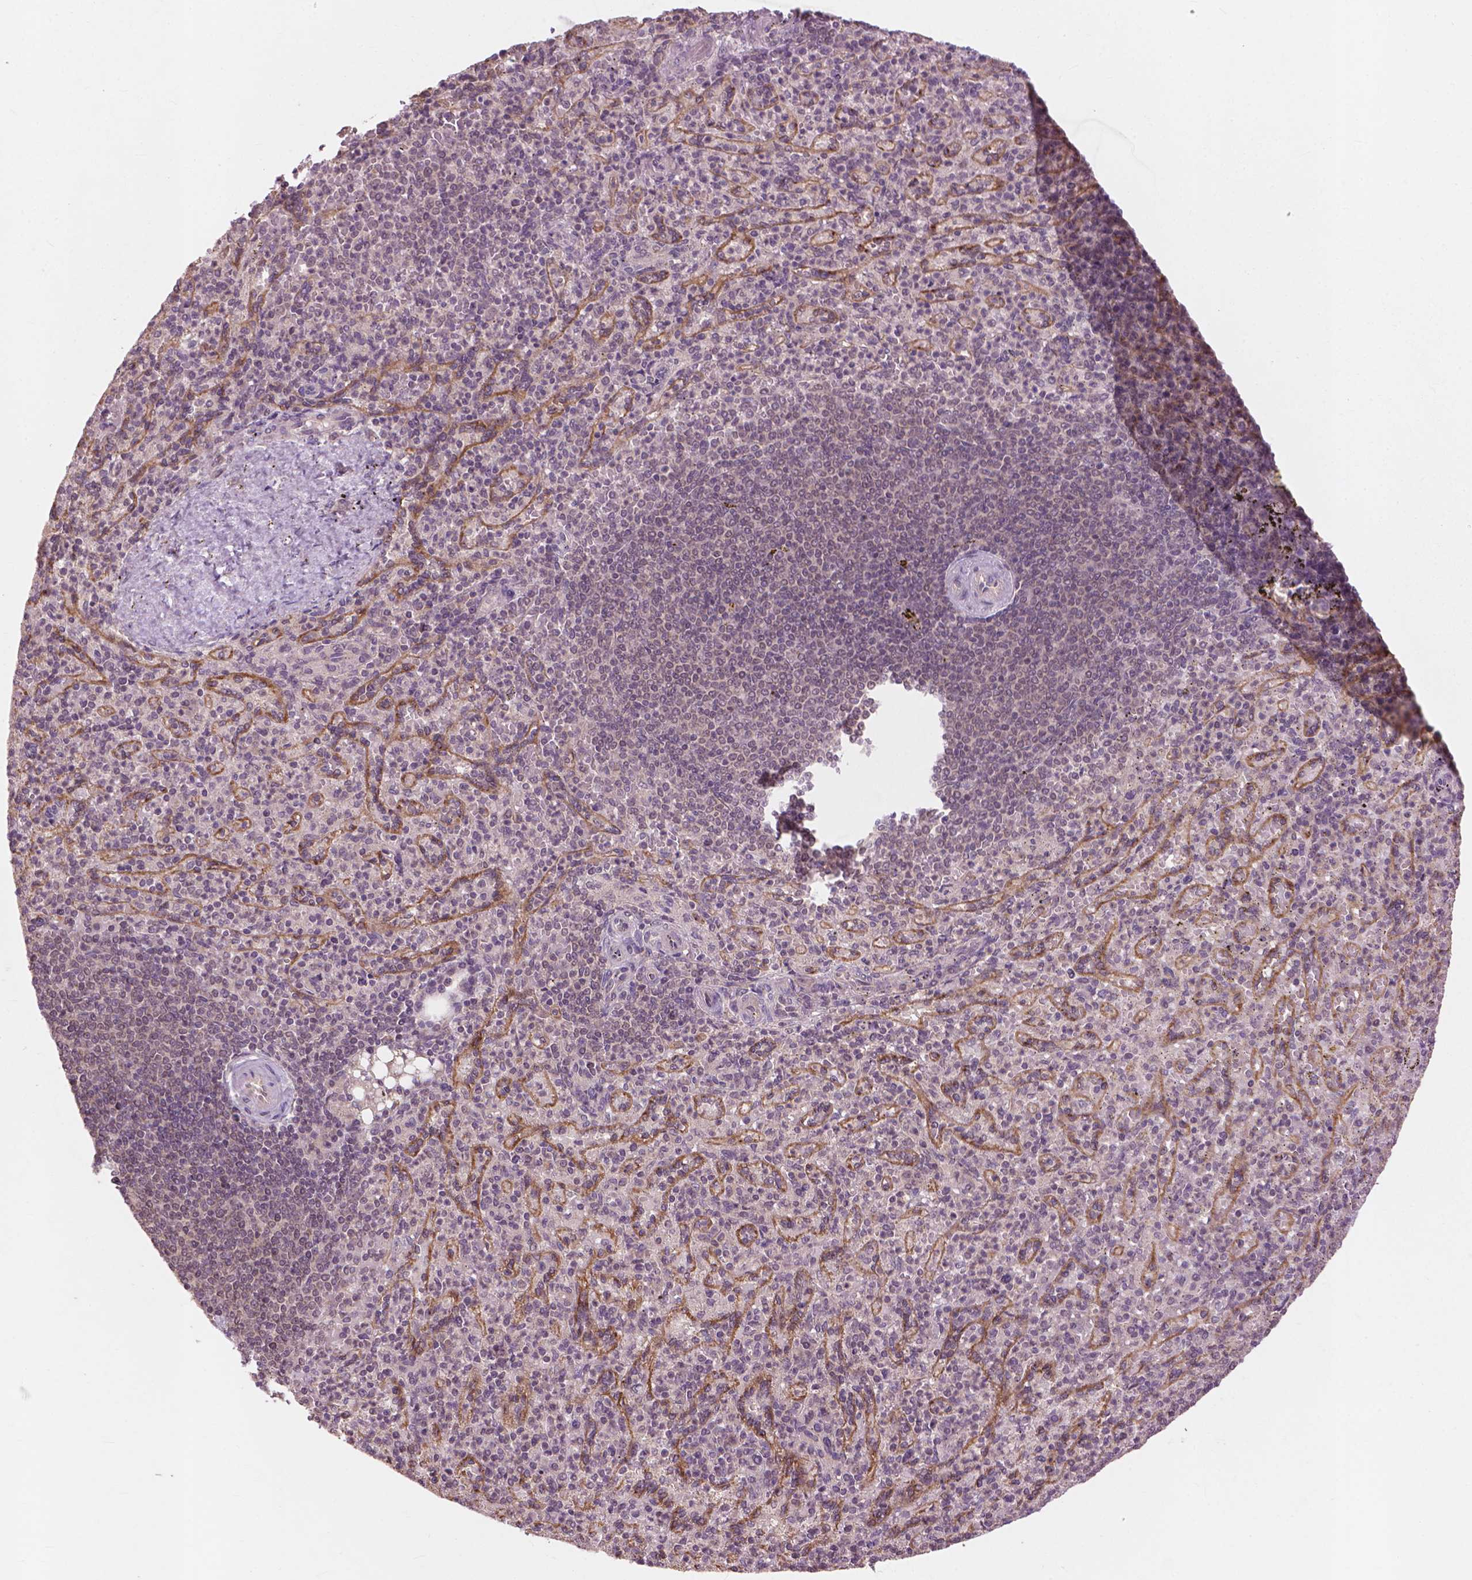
{"staining": {"intensity": "moderate", "quantity": "<25%", "location": "nuclear"}, "tissue": "spleen", "cell_type": "Cells in red pulp", "image_type": "normal", "snomed": [{"axis": "morphology", "description": "Normal tissue, NOS"}, {"axis": "topography", "description": "Spleen"}], "caption": "Immunohistochemical staining of normal spleen exhibits low levels of moderate nuclear positivity in approximately <25% of cells in red pulp. (DAB IHC with brightfield microscopy, high magnification).", "gene": "SSU72", "patient": {"sex": "female", "age": 74}}